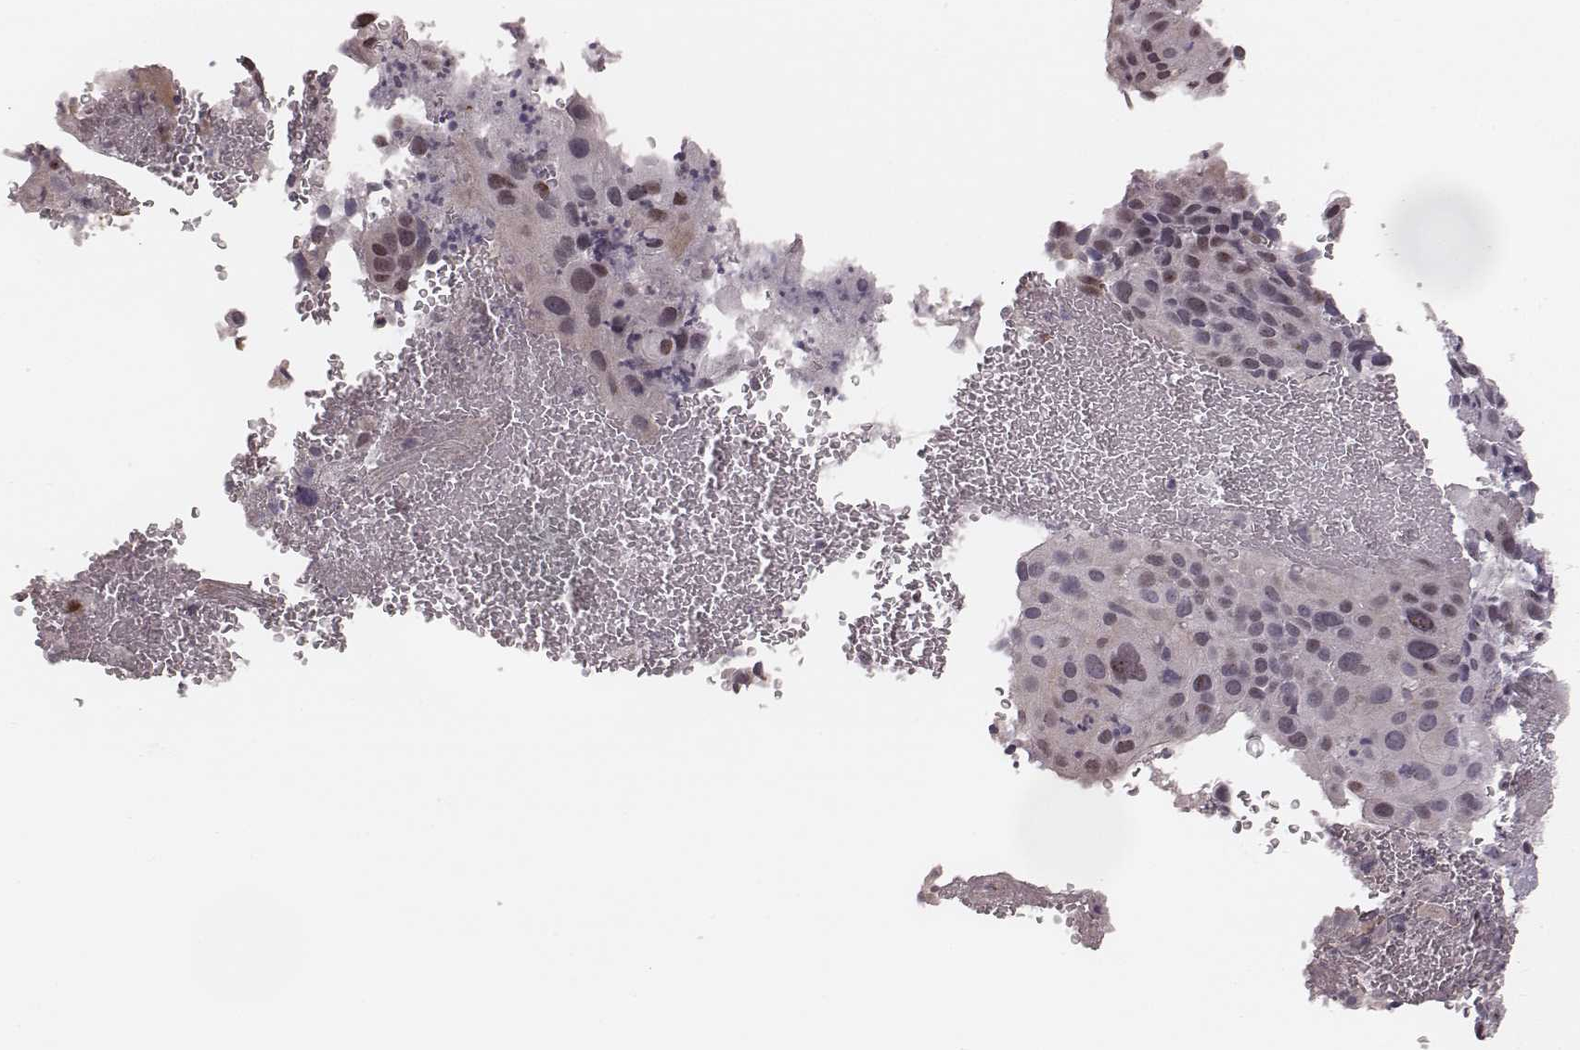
{"staining": {"intensity": "negative", "quantity": "none", "location": "none"}, "tissue": "cervical cancer", "cell_type": "Tumor cells", "image_type": "cancer", "snomed": [{"axis": "morphology", "description": "Squamous cell carcinoma, NOS"}, {"axis": "topography", "description": "Cervix"}], "caption": "Protein analysis of cervical cancer displays no significant positivity in tumor cells. (DAB (3,3'-diaminobenzidine) IHC visualized using brightfield microscopy, high magnification).", "gene": "S100Z", "patient": {"sex": "female", "age": 38}}